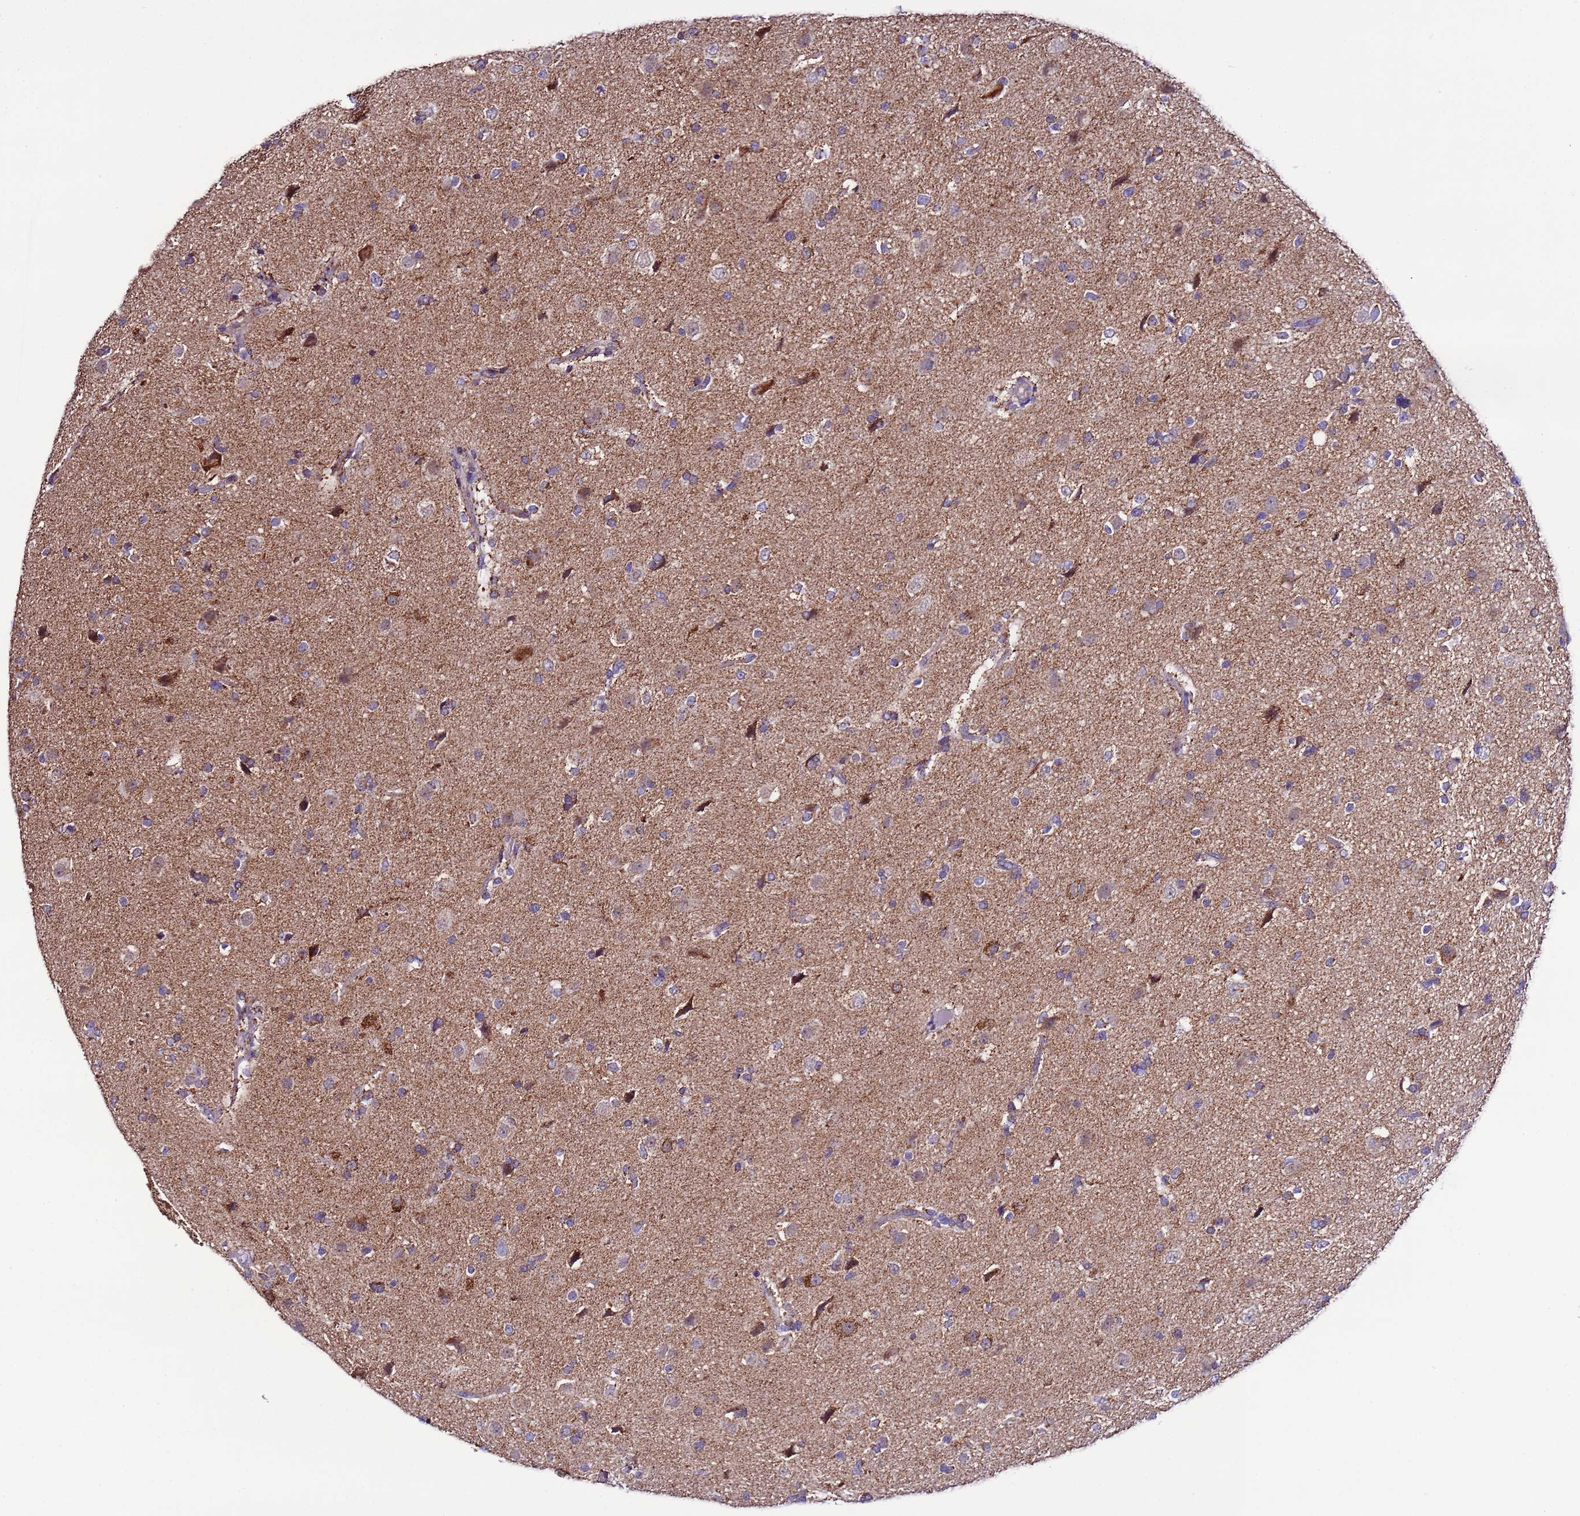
{"staining": {"intensity": "weak", "quantity": "<25%", "location": "cytoplasmic/membranous"}, "tissue": "glioma", "cell_type": "Tumor cells", "image_type": "cancer", "snomed": [{"axis": "morphology", "description": "Glioma, malignant, High grade"}, {"axis": "topography", "description": "Brain"}], "caption": "There is no significant positivity in tumor cells of glioma.", "gene": "UEVLD", "patient": {"sex": "male", "age": 33}}